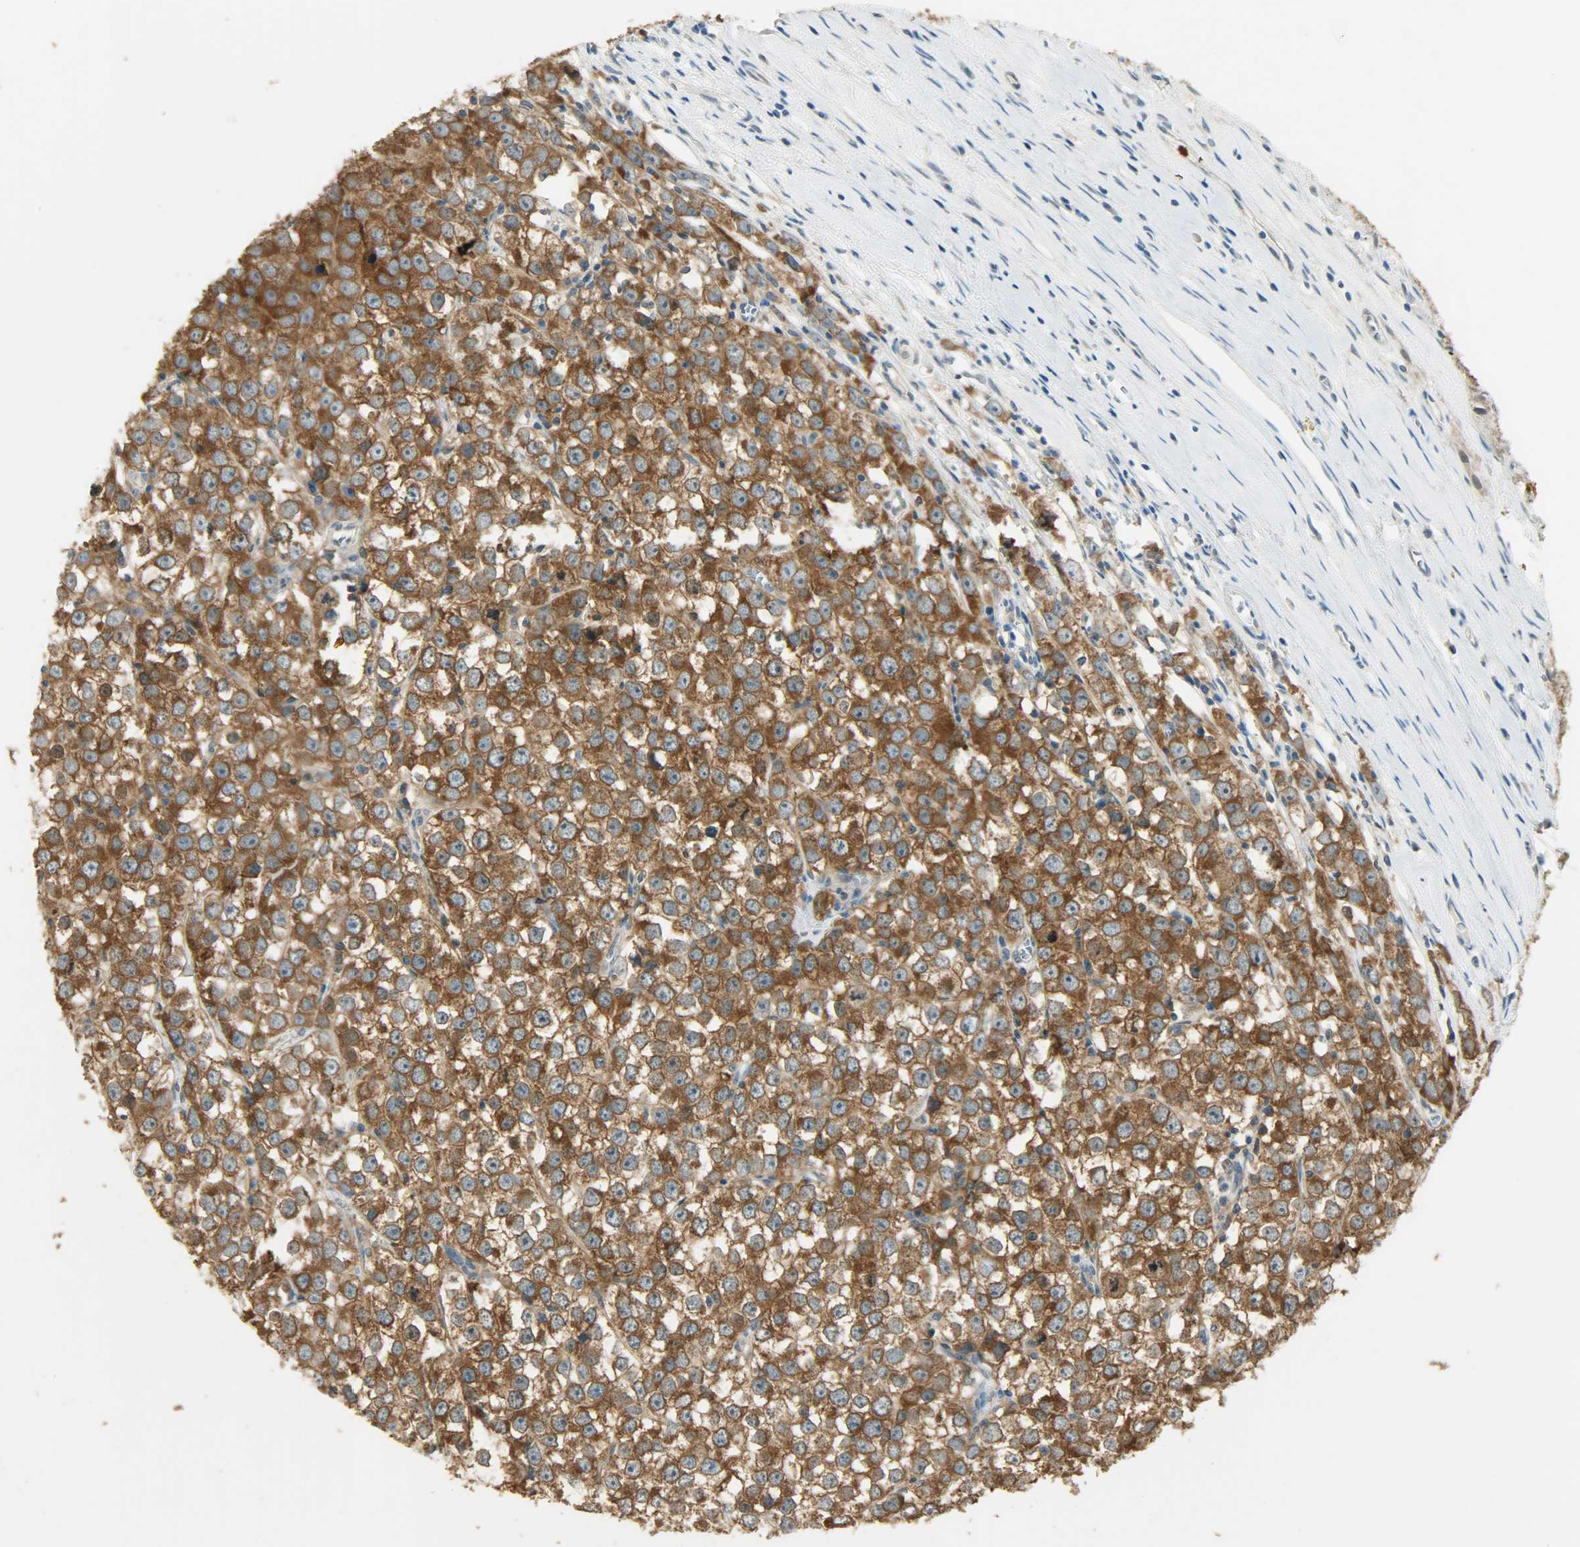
{"staining": {"intensity": "strong", "quantity": ">75%", "location": "cytoplasmic/membranous"}, "tissue": "testis cancer", "cell_type": "Tumor cells", "image_type": "cancer", "snomed": [{"axis": "morphology", "description": "Seminoma, NOS"}, {"axis": "morphology", "description": "Carcinoma, Embryonal, NOS"}, {"axis": "topography", "description": "Testis"}], "caption": "Testis cancer stained with immunohistochemistry demonstrates strong cytoplasmic/membranous staining in approximately >75% of tumor cells.", "gene": "PRMT5", "patient": {"sex": "male", "age": 52}}